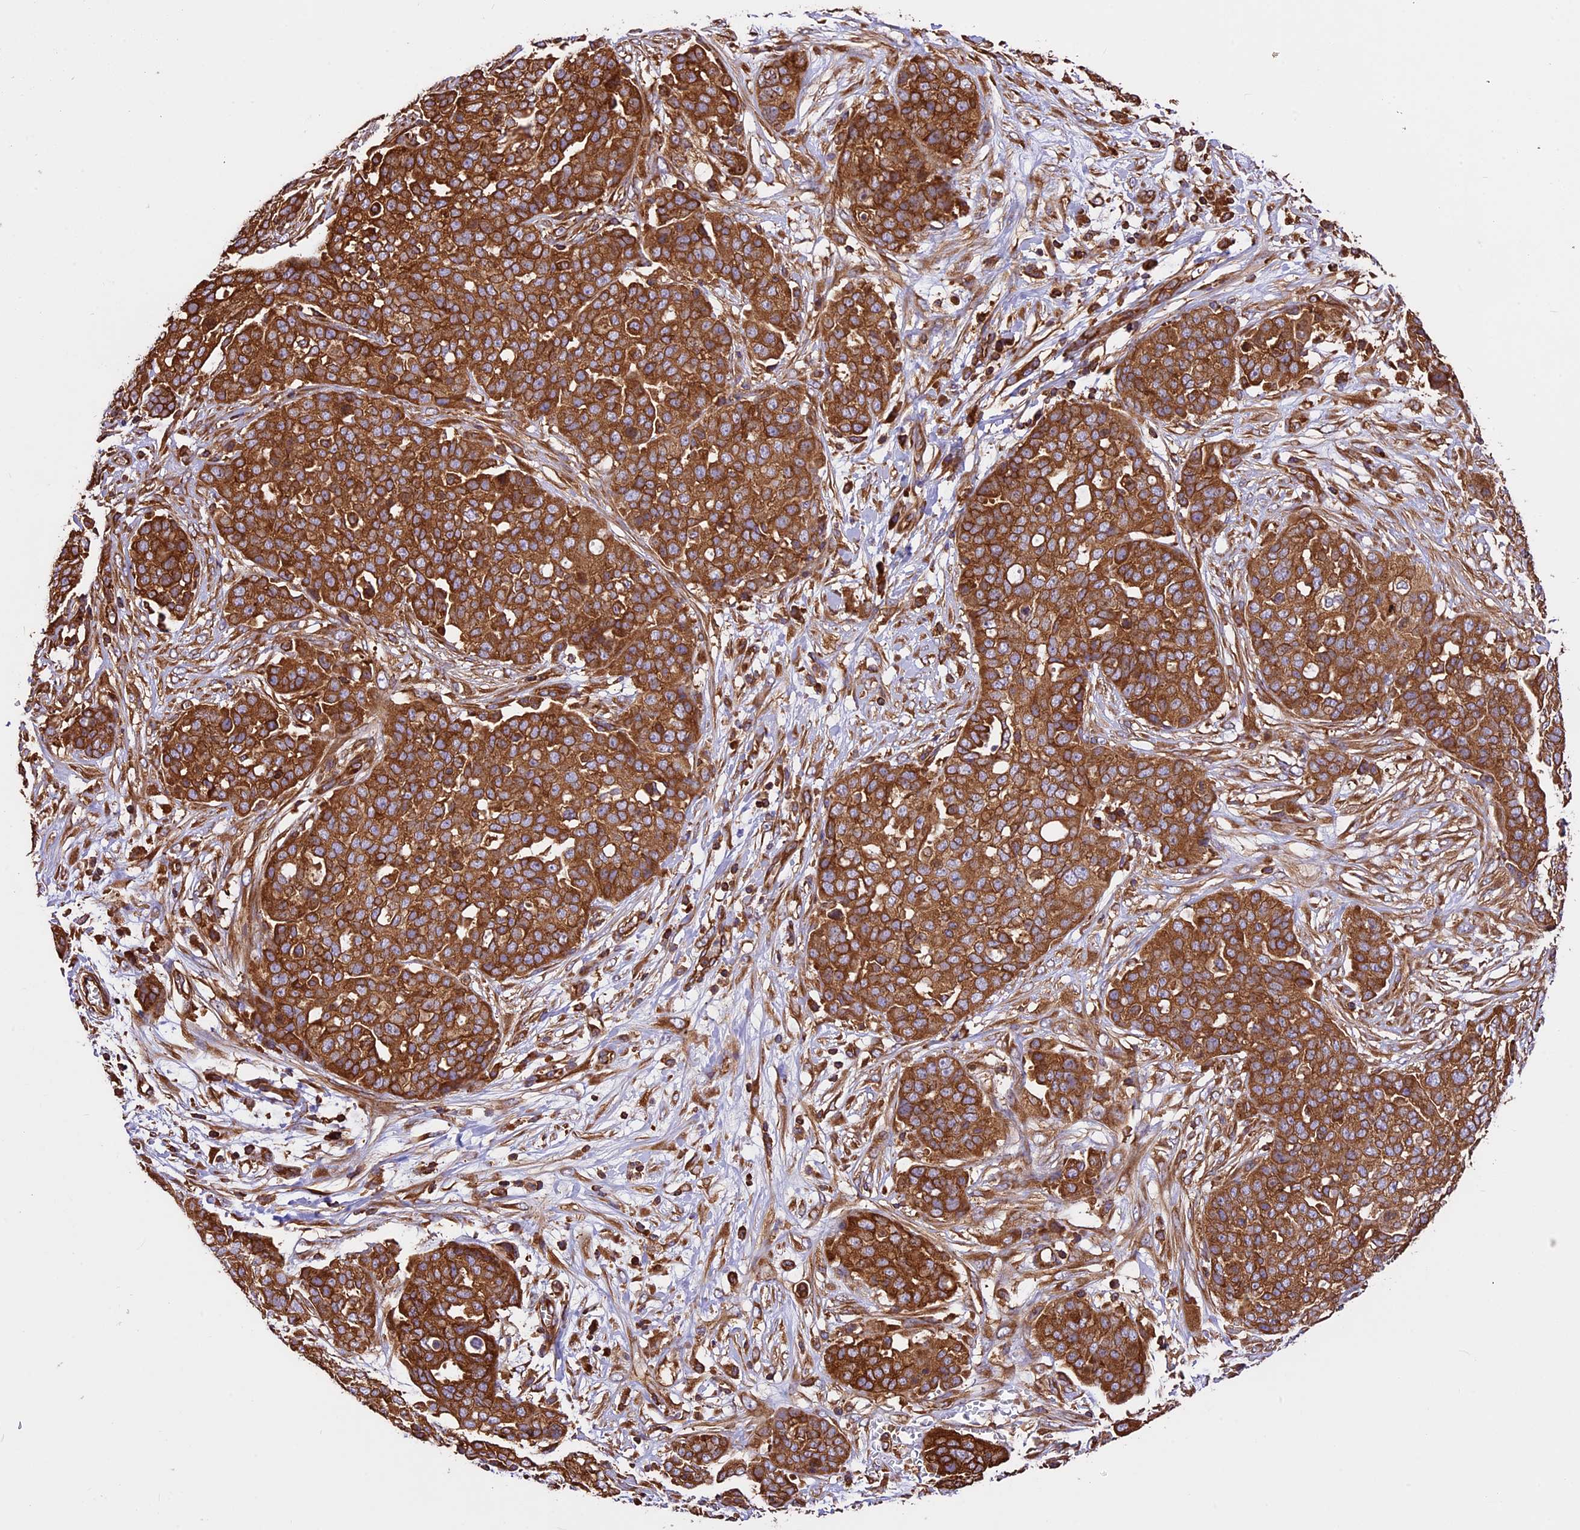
{"staining": {"intensity": "strong", "quantity": ">75%", "location": "cytoplasmic/membranous"}, "tissue": "ovarian cancer", "cell_type": "Tumor cells", "image_type": "cancer", "snomed": [{"axis": "morphology", "description": "Cystadenocarcinoma, serous, NOS"}, {"axis": "topography", "description": "Soft tissue"}, {"axis": "topography", "description": "Ovary"}], "caption": "Immunohistochemistry of ovarian serous cystadenocarcinoma displays high levels of strong cytoplasmic/membranous expression in approximately >75% of tumor cells.", "gene": "KARS1", "patient": {"sex": "female", "age": 57}}